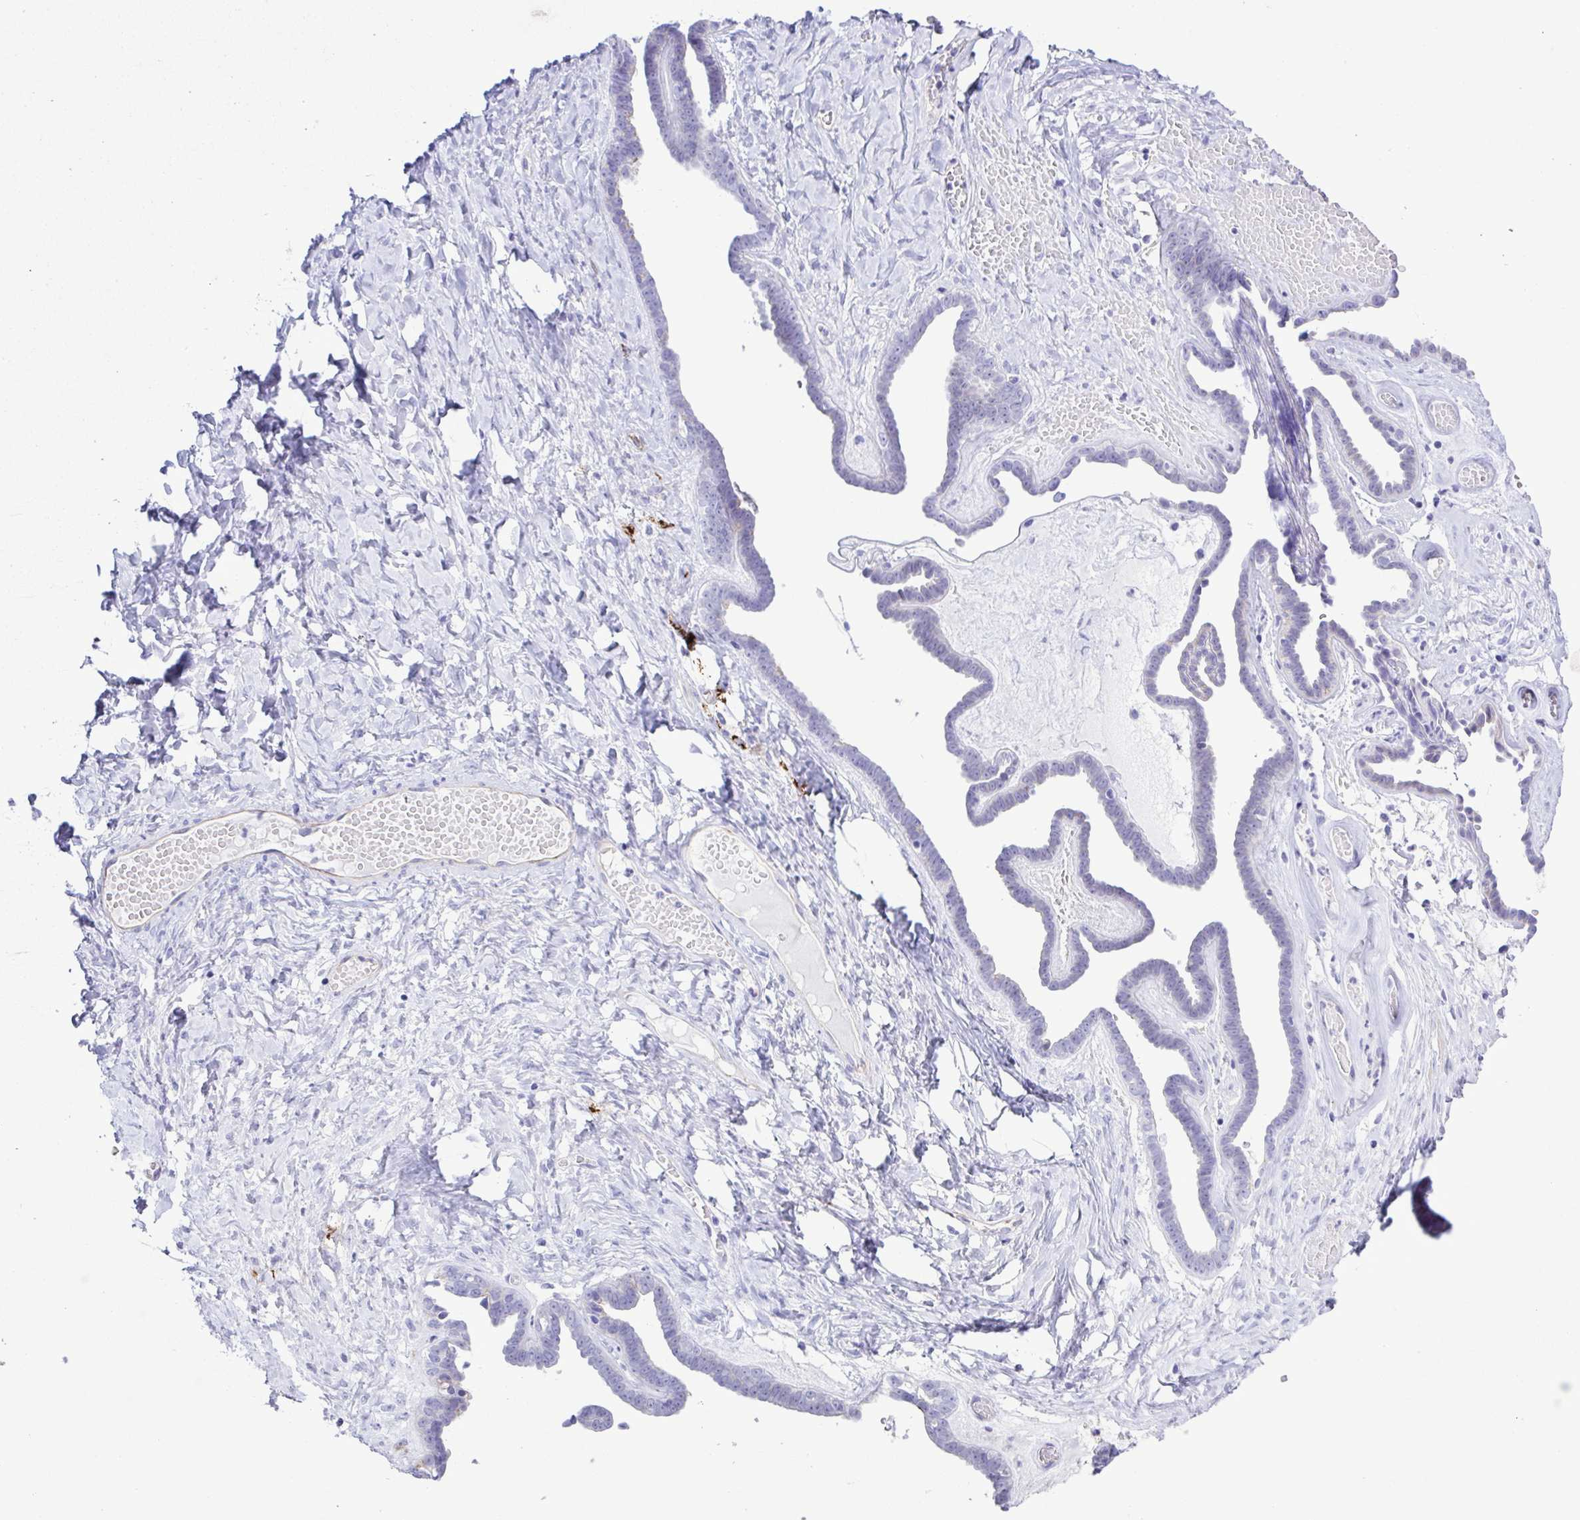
{"staining": {"intensity": "negative", "quantity": "none", "location": "none"}, "tissue": "ovarian cancer", "cell_type": "Tumor cells", "image_type": "cancer", "snomed": [{"axis": "morphology", "description": "Cystadenocarcinoma, serous, NOS"}, {"axis": "topography", "description": "Ovary"}], "caption": "DAB immunohistochemical staining of human serous cystadenocarcinoma (ovarian) reveals no significant expression in tumor cells. (DAB (3,3'-diaminobenzidine) immunohistochemistry (IHC) with hematoxylin counter stain).", "gene": "CYP11A1", "patient": {"sex": "female", "age": 71}}